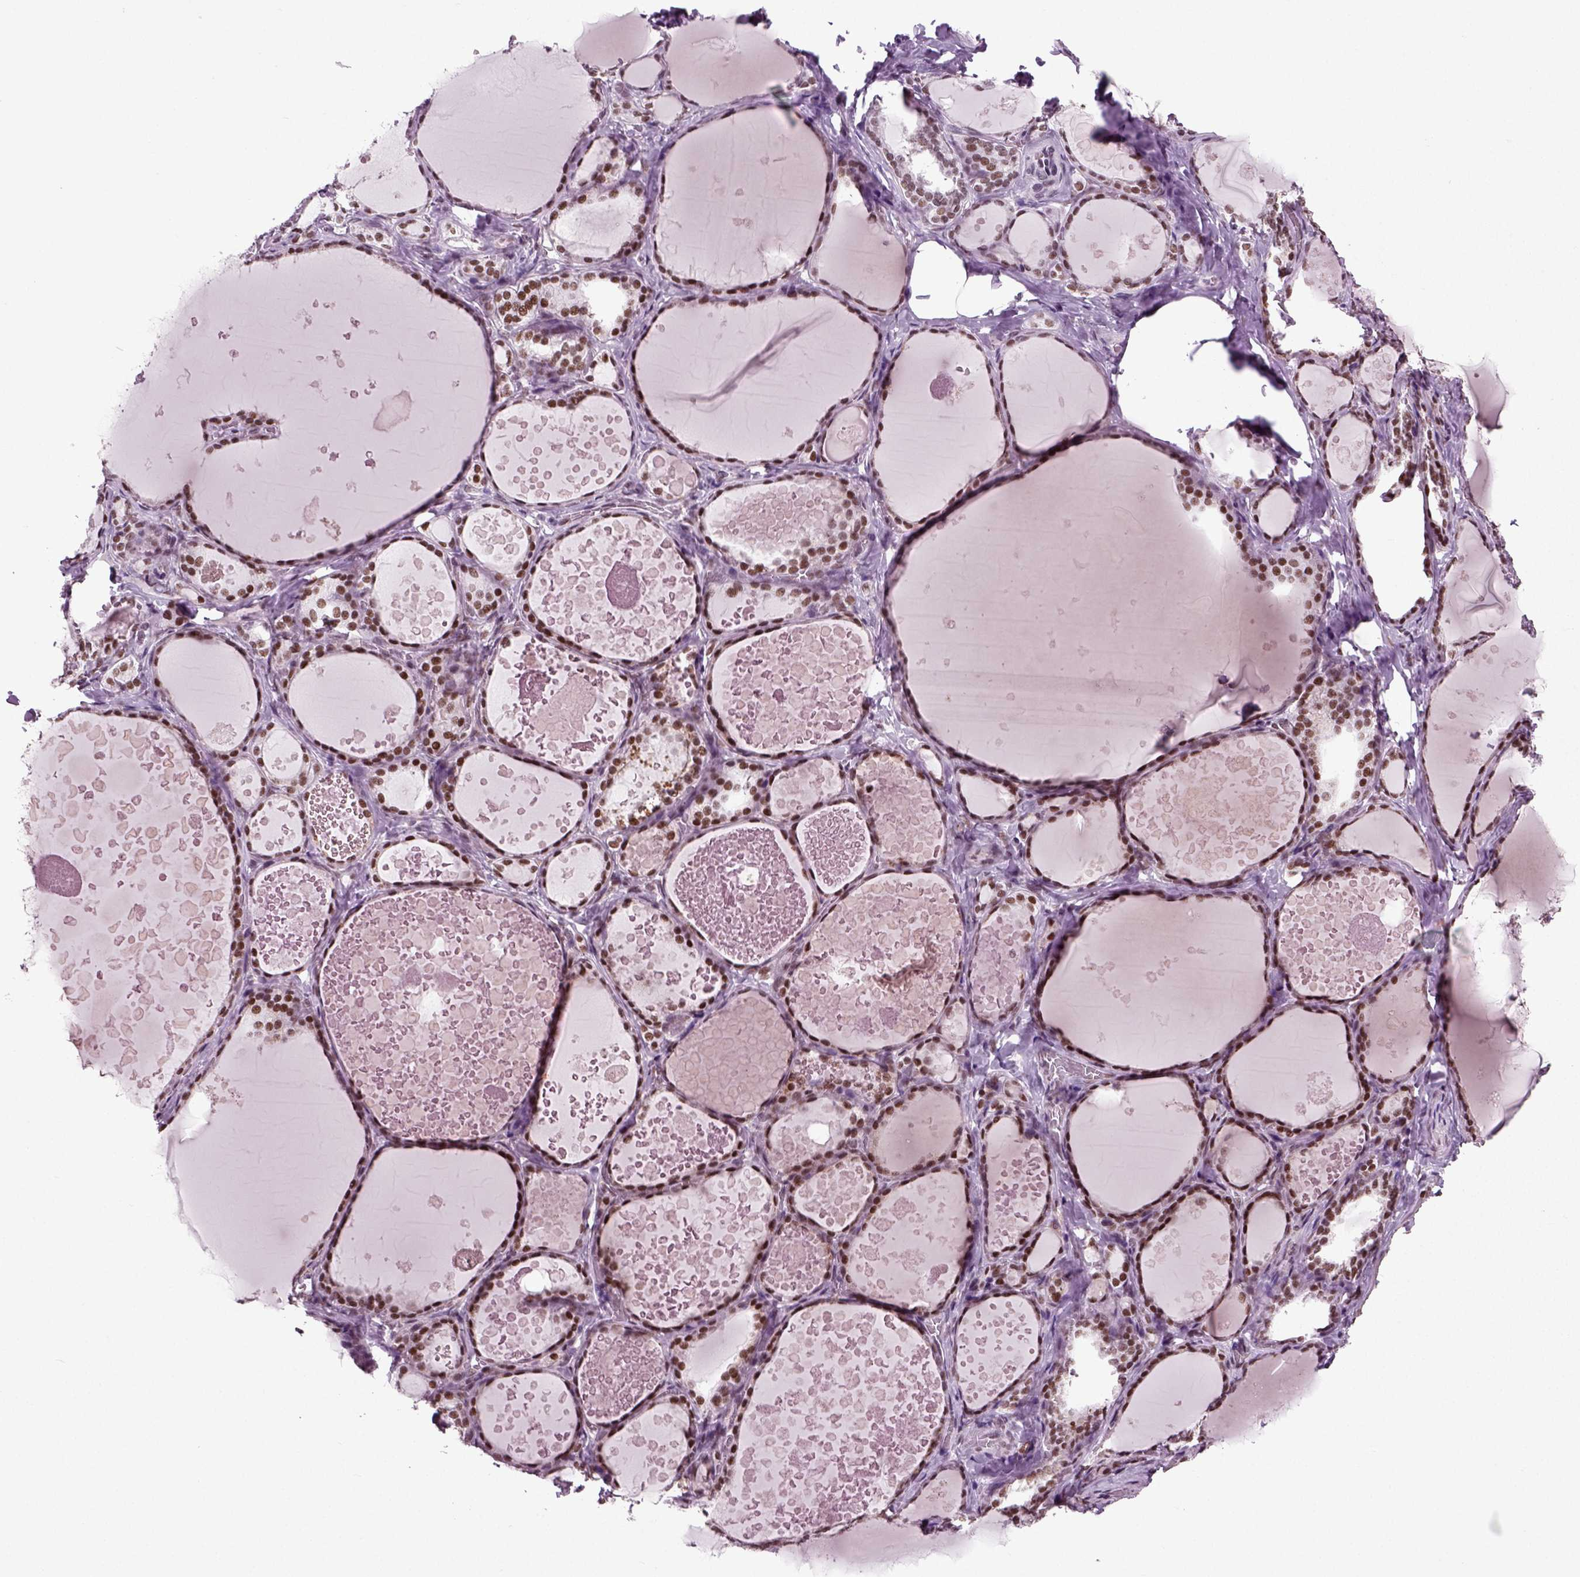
{"staining": {"intensity": "strong", "quantity": ">75%", "location": "nuclear"}, "tissue": "thyroid gland", "cell_type": "Glandular cells", "image_type": "normal", "snomed": [{"axis": "morphology", "description": "Normal tissue, NOS"}, {"axis": "topography", "description": "Thyroid gland"}], "caption": "The histopathology image shows immunohistochemical staining of unremarkable thyroid gland. There is strong nuclear staining is appreciated in about >75% of glandular cells.", "gene": "RCOR3", "patient": {"sex": "female", "age": 56}}